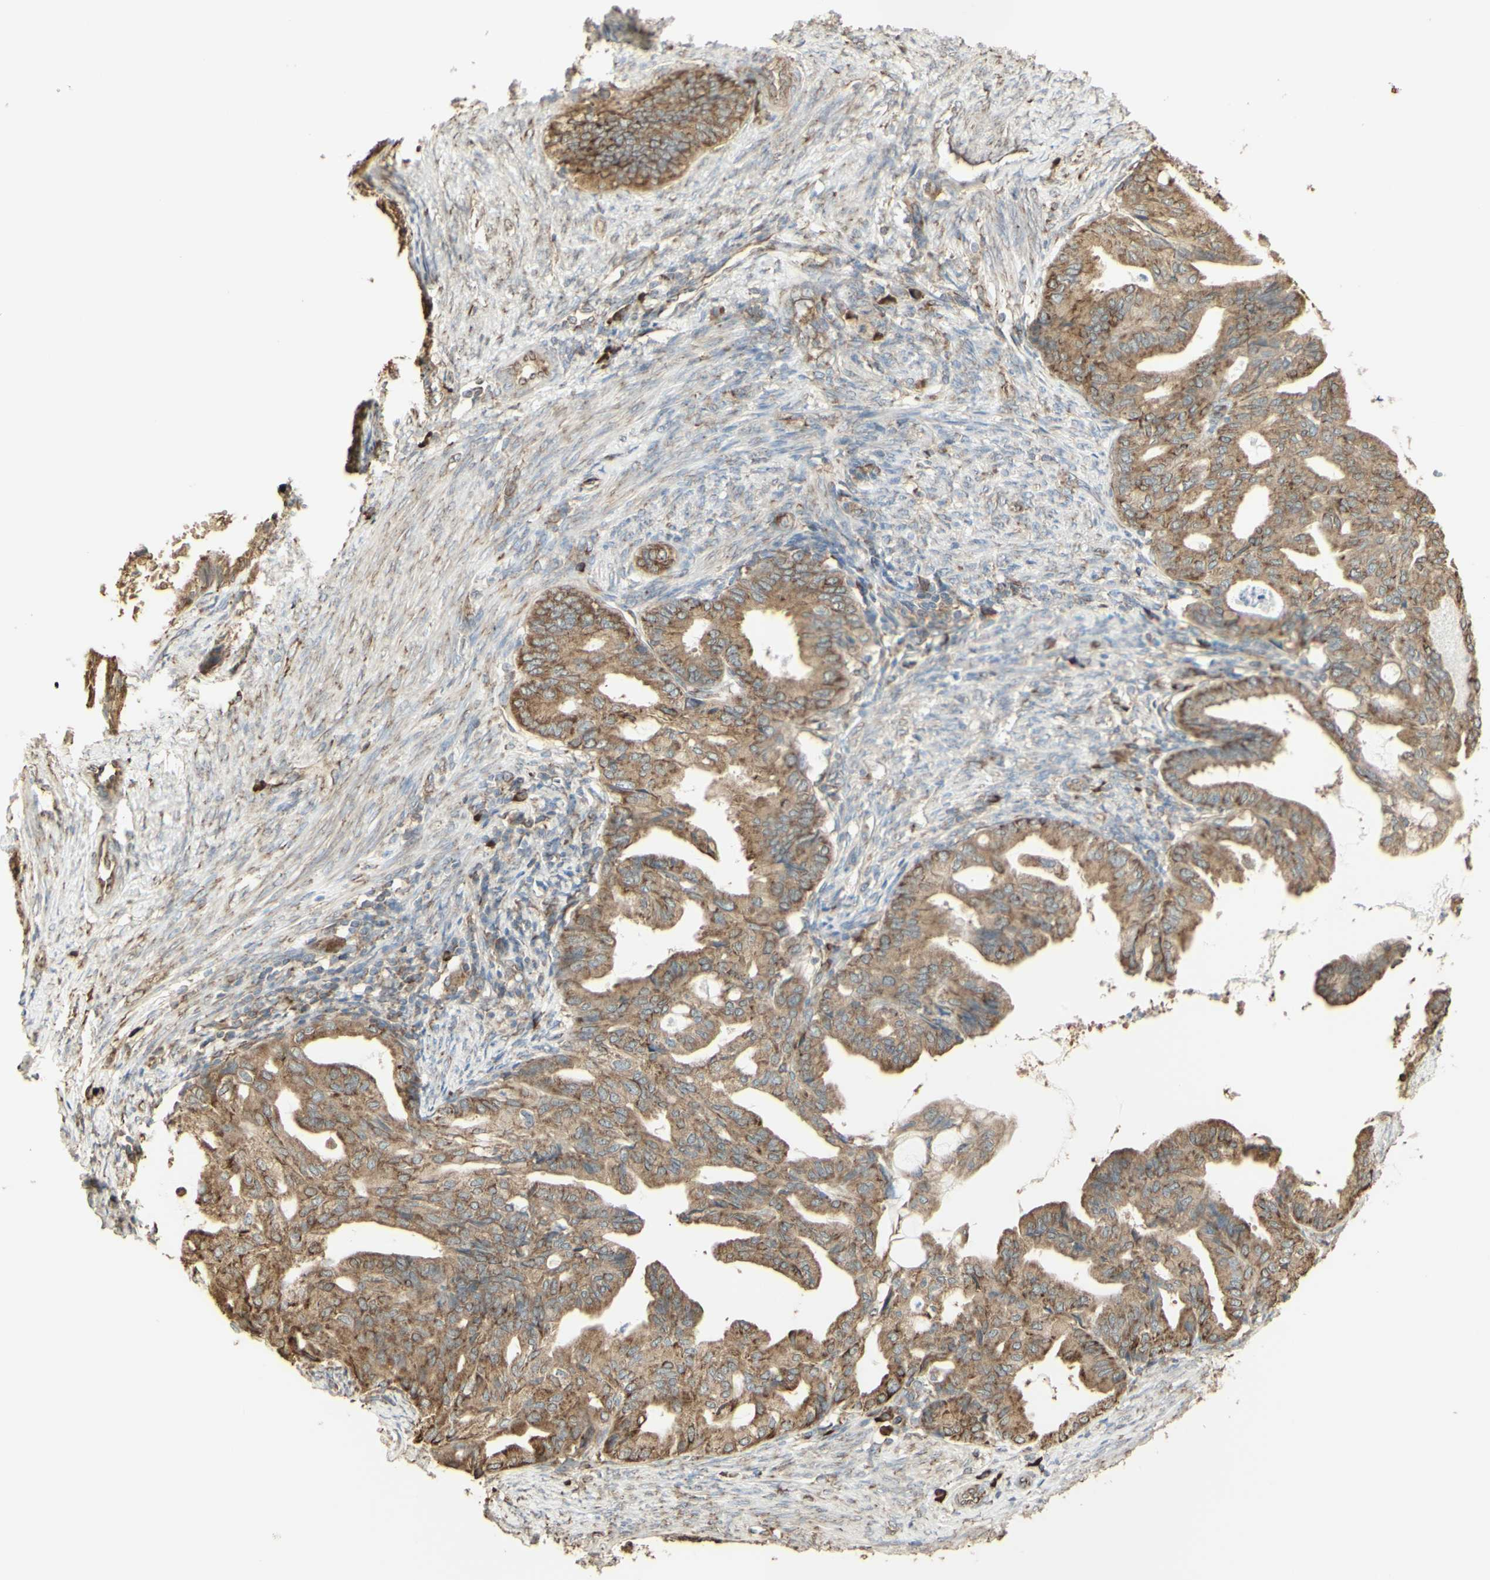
{"staining": {"intensity": "moderate", "quantity": ">75%", "location": "cytoplasmic/membranous"}, "tissue": "endometrial cancer", "cell_type": "Tumor cells", "image_type": "cancer", "snomed": [{"axis": "morphology", "description": "Adenocarcinoma, NOS"}, {"axis": "topography", "description": "Endometrium"}], "caption": "Immunohistochemistry image of adenocarcinoma (endometrial) stained for a protein (brown), which shows medium levels of moderate cytoplasmic/membranous positivity in about >75% of tumor cells.", "gene": "EEF1B2", "patient": {"sex": "female", "age": 86}}